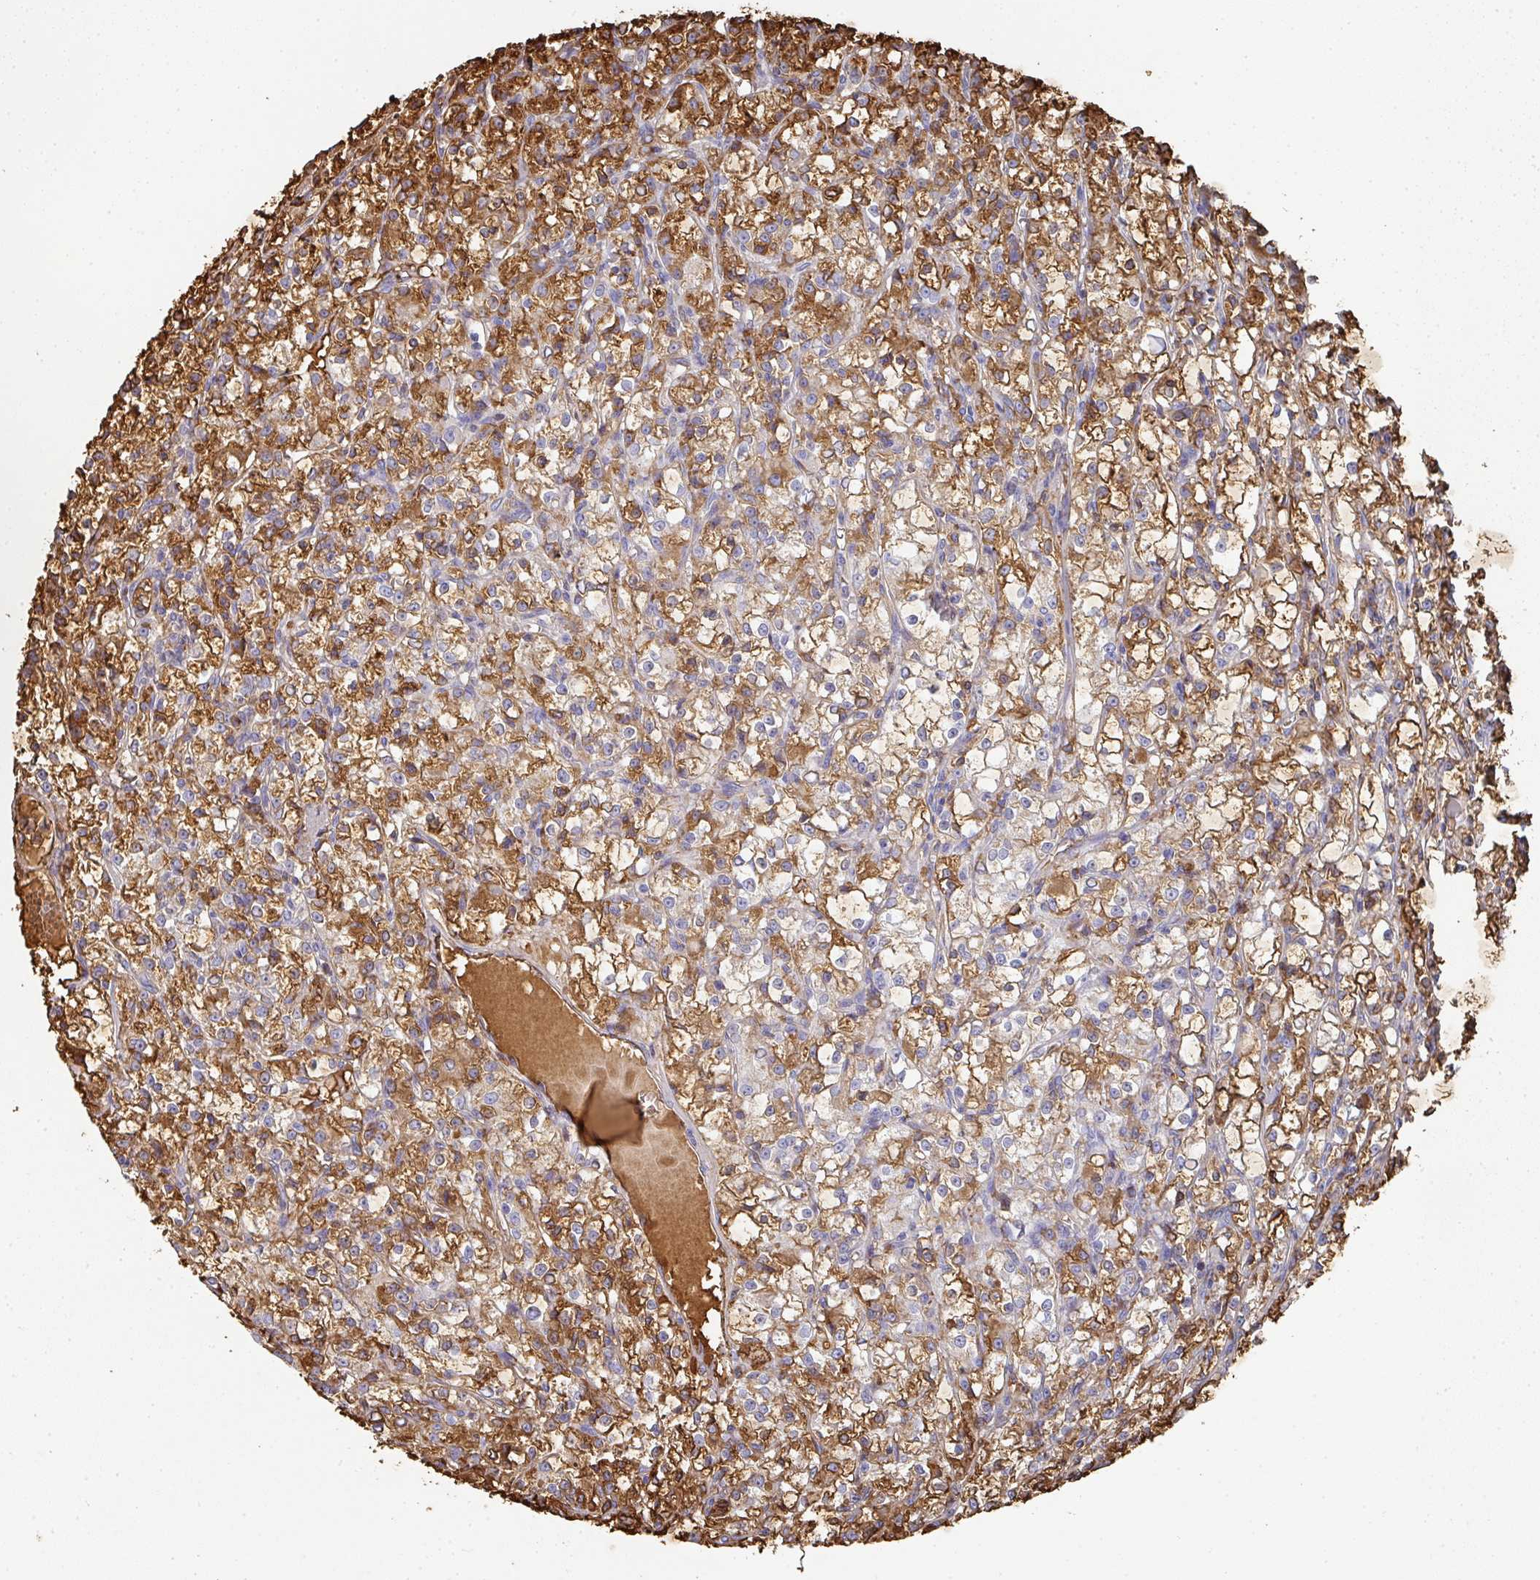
{"staining": {"intensity": "moderate", "quantity": "25%-75%", "location": "cytoplasmic/membranous"}, "tissue": "renal cancer", "cell_type": "Tumor cells", "image_type": "cancer", "snomed": [{"axis": "morphology", "description": "Adenocarcinoma, NOS"}, {"axis": "topography", "description": "Kidney"}], "caption": "Protein staining displays moderate cytoplasmic/membranous positivity in approximately 25%-75% of tumor cells in renal cancer. (brown staining indicates protein expression, while blue staining denotes nuclei).", "gene": "ALB", "patient": {"sex": "female", "age": 59}}